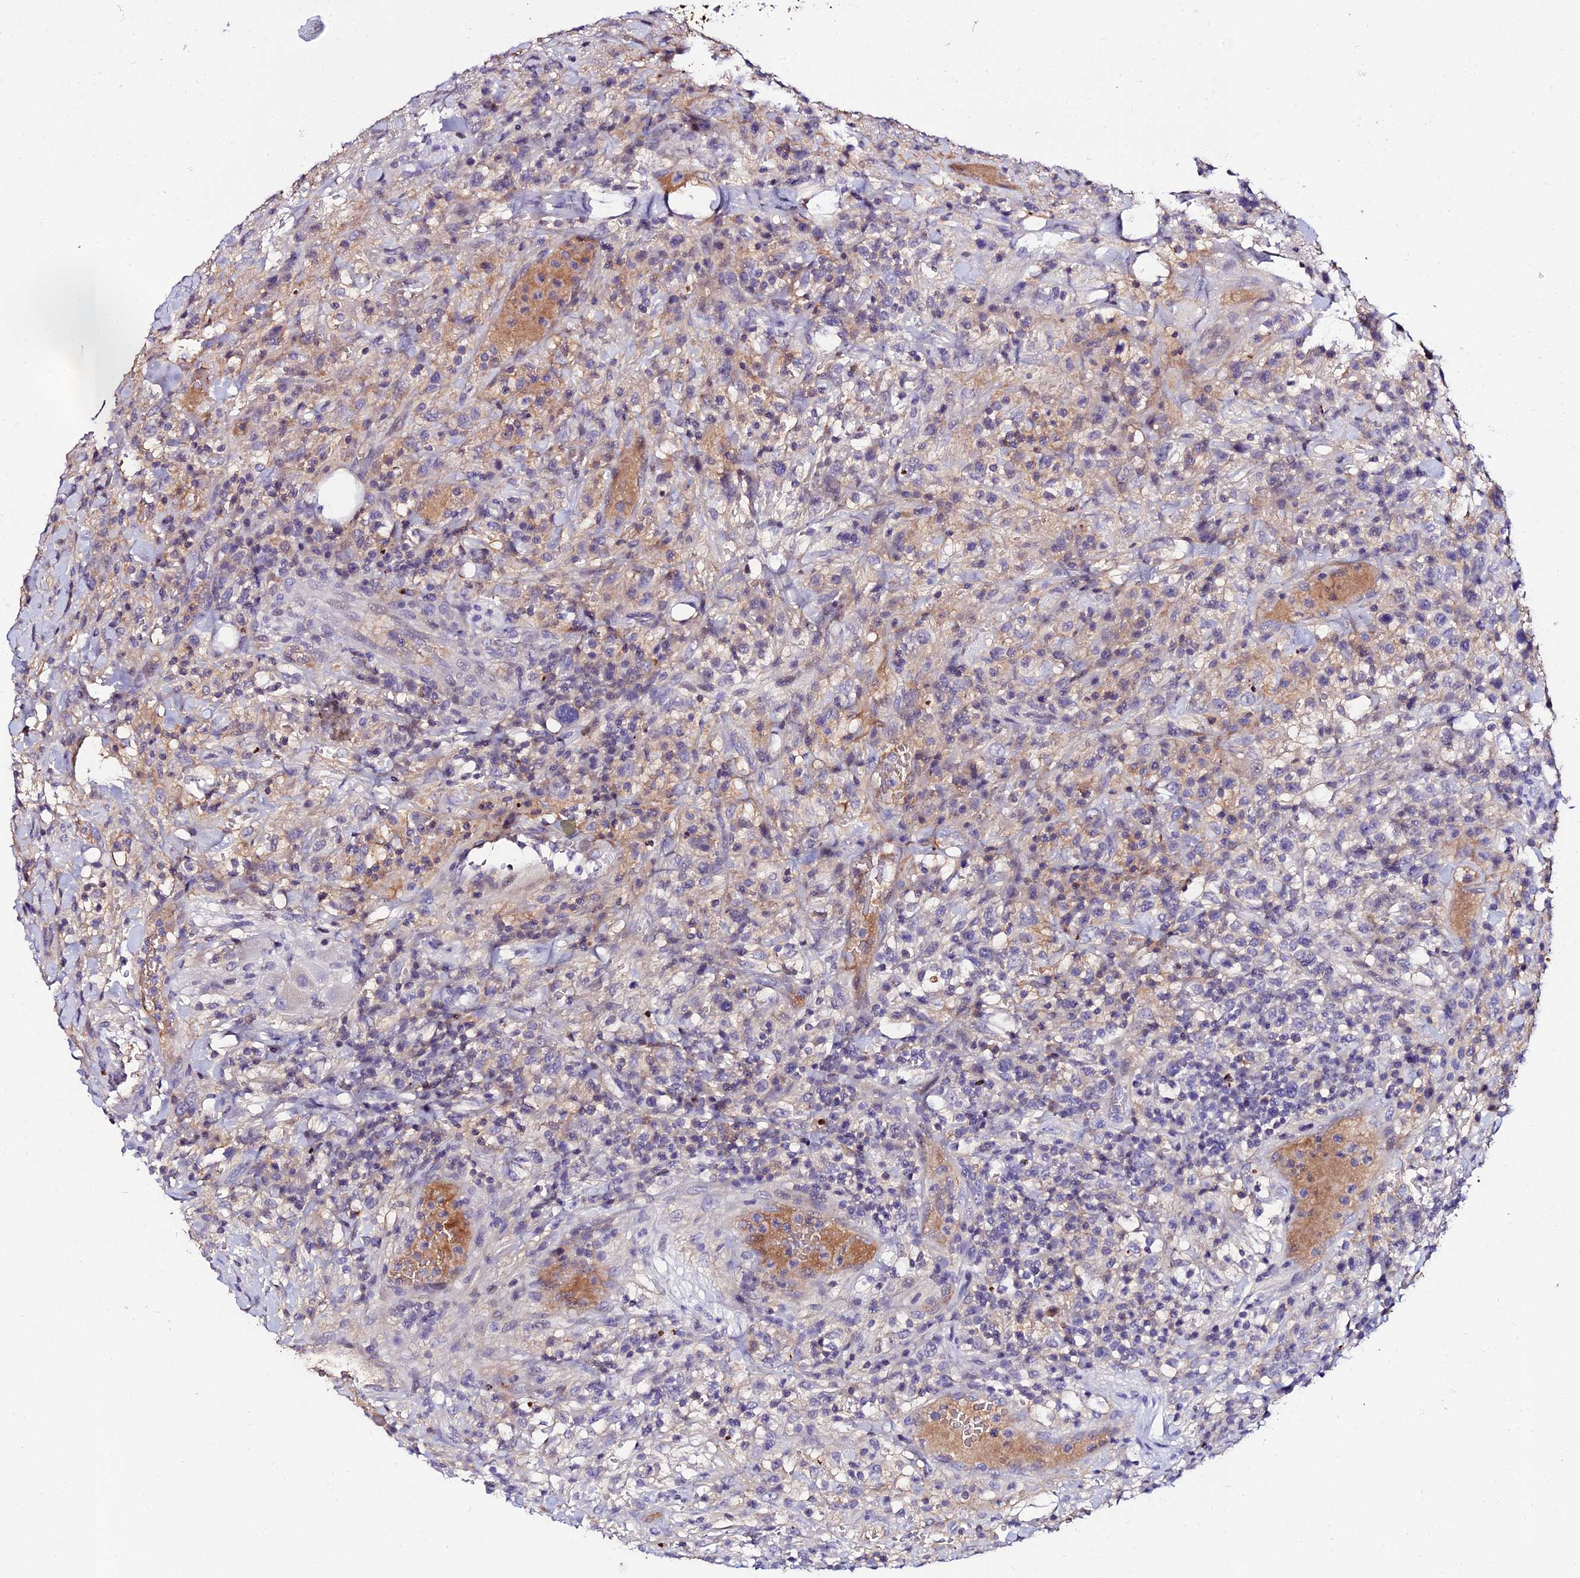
{"staining": {"intensity": "weak", "quantity": "<25%", "location": "cytoplasmic/membranous"}, "tissue": "lymphoma", "cell_type": "Tumor cells", "image_type": "cancer", "snomed": [{"axis": "morphology", "description": "Malignant lymphoma, non-Hodgkin's type, High grade"}, {"axis": "topography", "description": "Colon"}], "caption": "Lymphoma was stained to show a protein in brown. There is no significant staining in tumor cells. The staining is performed using DAB (3,3'-diaminobenzidine) brown chromogen with nuclei counter-stained in using hematoxylin.", "gene": "DEFB132", "patient": {"sex": "female", "age": 53}}